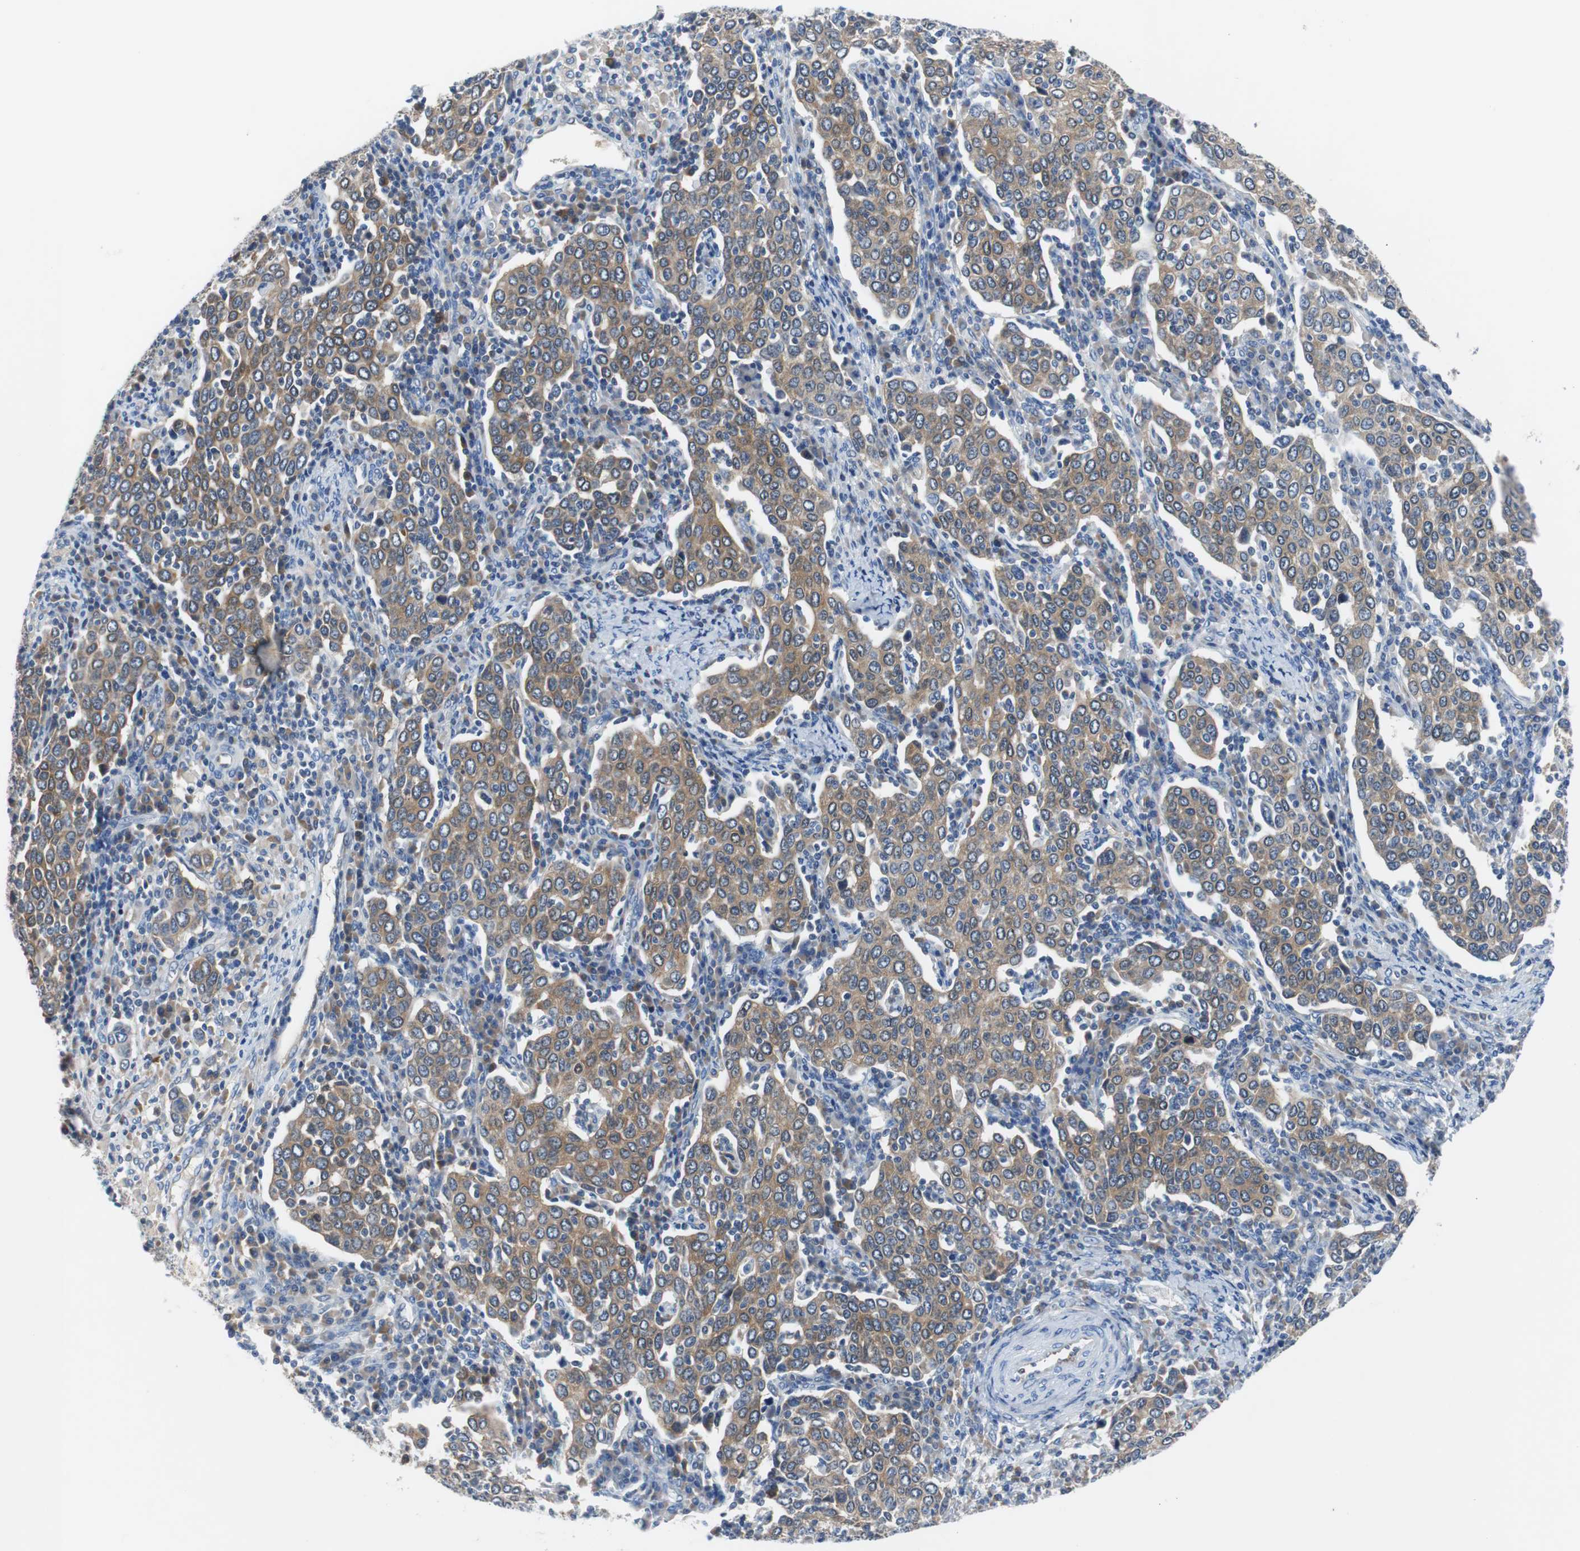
{"staining": {"intensity": "moderate", "quantity": ">75%", "location": "cytoplasmic/membranous"}, "tissue": "cervical cancer", "cell_type": "Tumor cells", "image_type": "cancer", "snomed": [{"axis": "morphology", "description": "Squamous cell carcinoma, NOS"}, {"axis": "topography", "description": "Cervix"}], "caption": "Immunohistochemical staining of human cervical cancer exhibits moderate cytoplasmic/membranous protein expression in about >75% of tumor cells.", "gene": "EEF2K", "patient": {"sex": "female", "age": 40}}